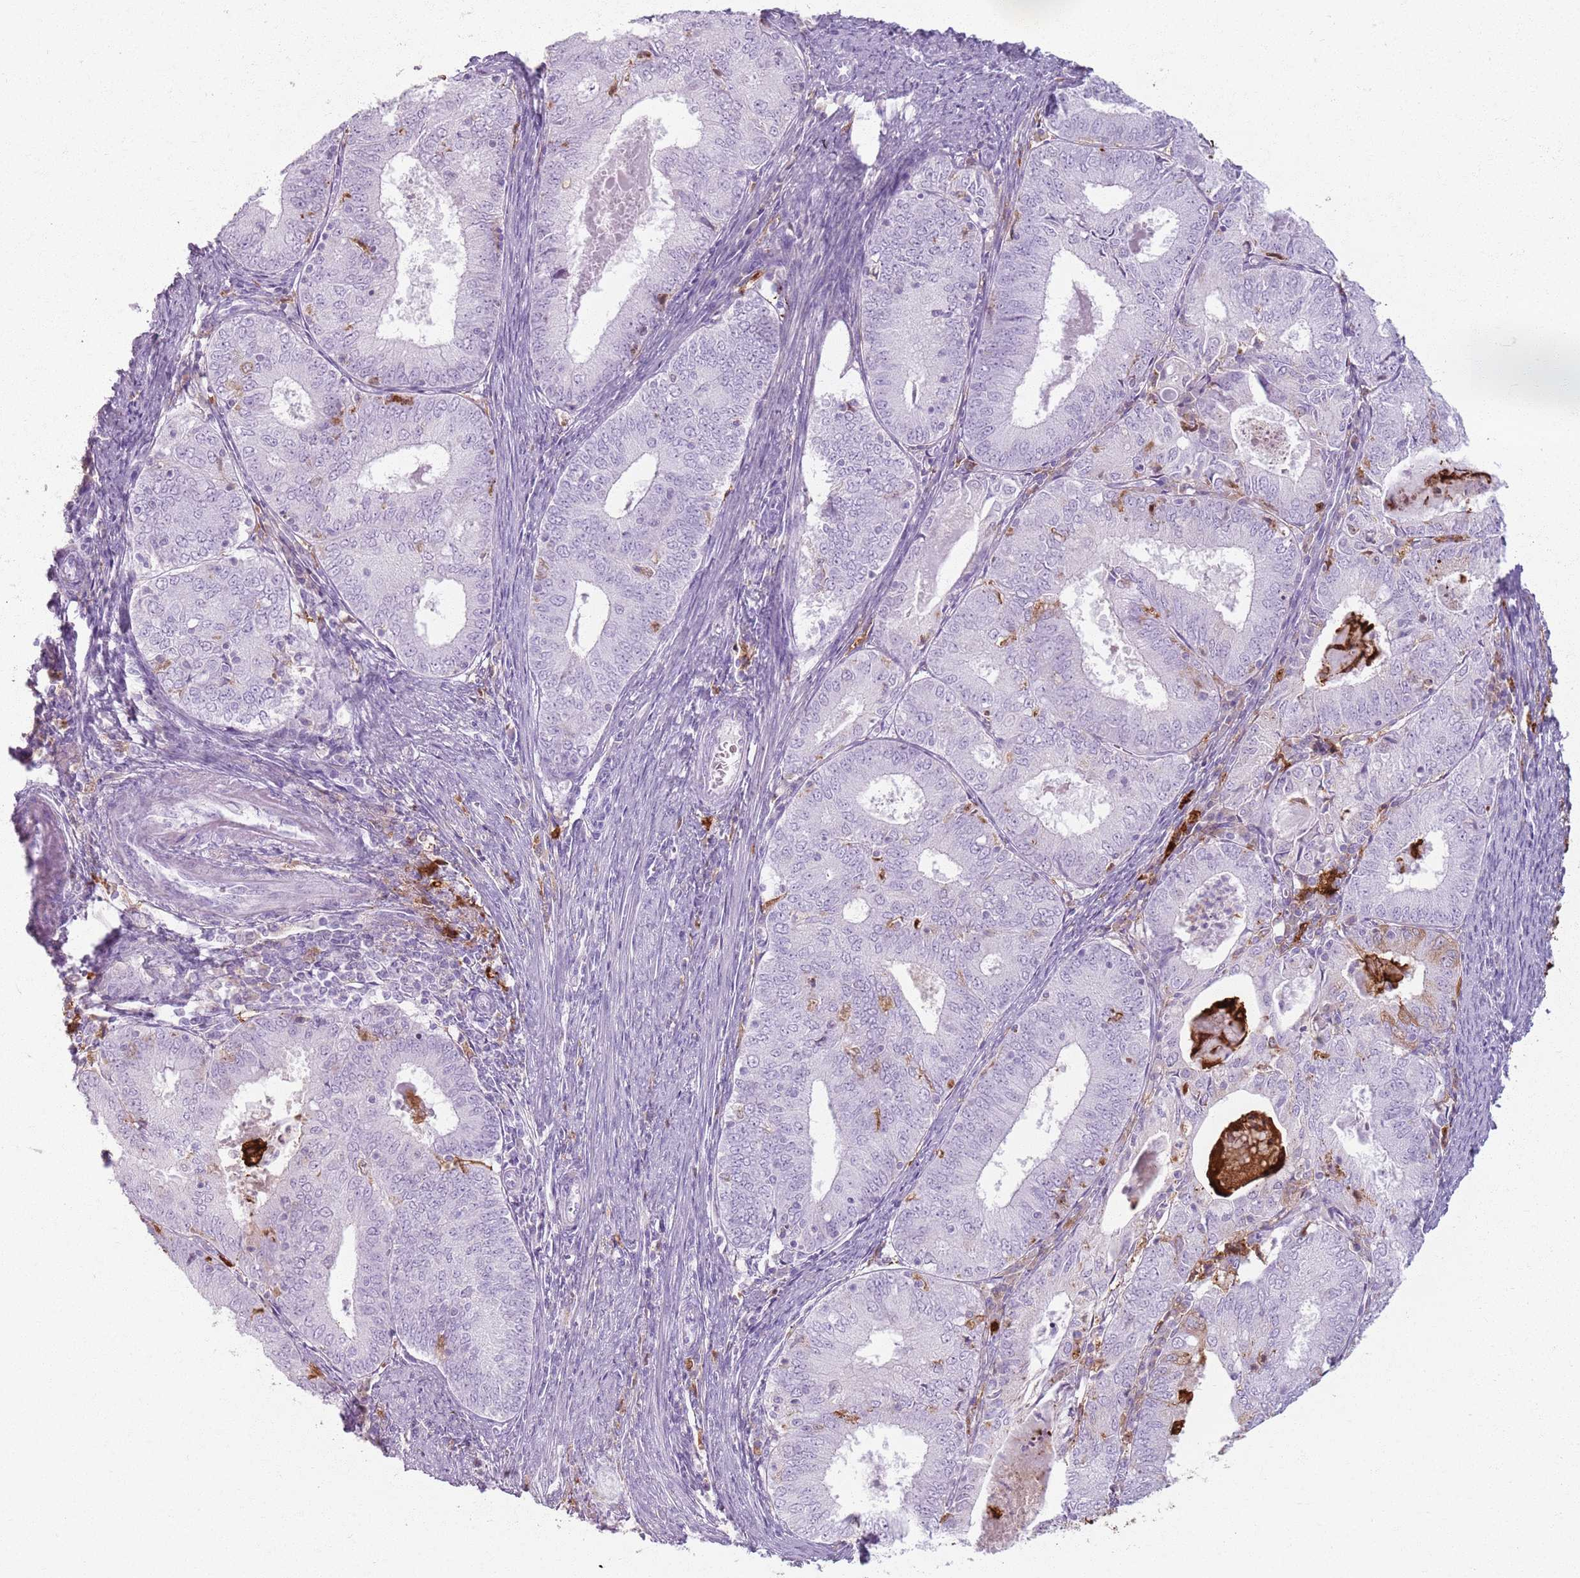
{"staining": {"intensity": "negative", "quantity": "none", "location": "none"}, "tissue": "endometrial cancer", "cell_type": "Tumor cells", "image_type": "cancer", "snomed": [{"axis": "morphology", "description": "Adenocarcinoma, NOS"}, {"axis": "topography", "description": "Endometrium"}], "caption": "This is an immunohistochemistry (IHC) micrograph of human adenocarcinoma (endometrial). There is no positivity in tumor cells.", "gene": "GDPGP1", "patient": {"sex": "female", "age": 57}}